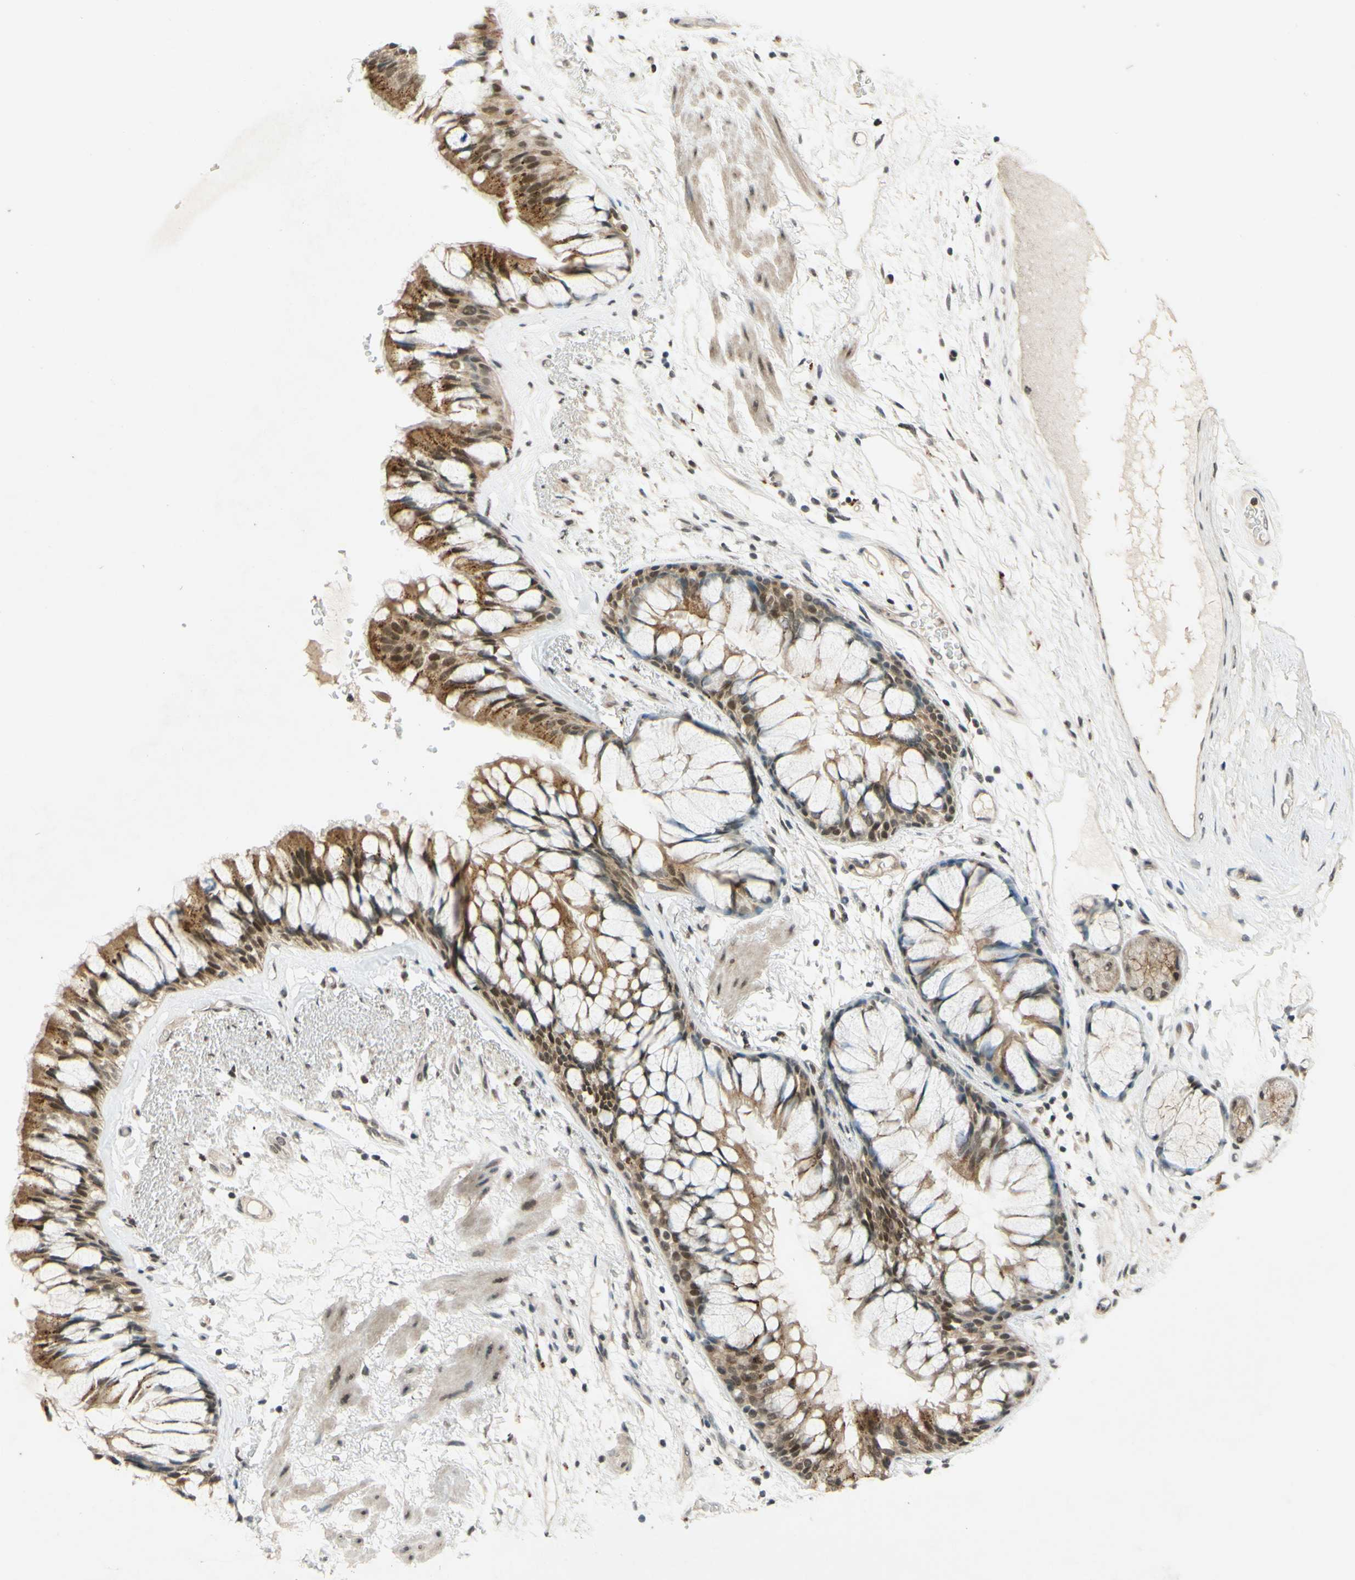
{"staining": {"intensity": "moderate", "quantity": ">75%", "location": "cytoplasmic/membranous,nuclear"}, "tissue": "bronchus", "cell_type": "Respiratory epithelial cells", "image_type": "normal", "snomed": [{"axis": "morphology", "description": "Normal tissue, NOS"}, {"axis": "topography", "description": "Bronchus"}], "caption": "Immunohistochemistry micrograph of unremarkable human bronchus stained for a protein (brown), which exhibits medium levels of moderate cytoplasmic/membranous,nuclear positivity in approximately >75% of respiratory epithelial cells.", "gene": "SMARCB1", "patient": {"sex": "male", "age": 66}}